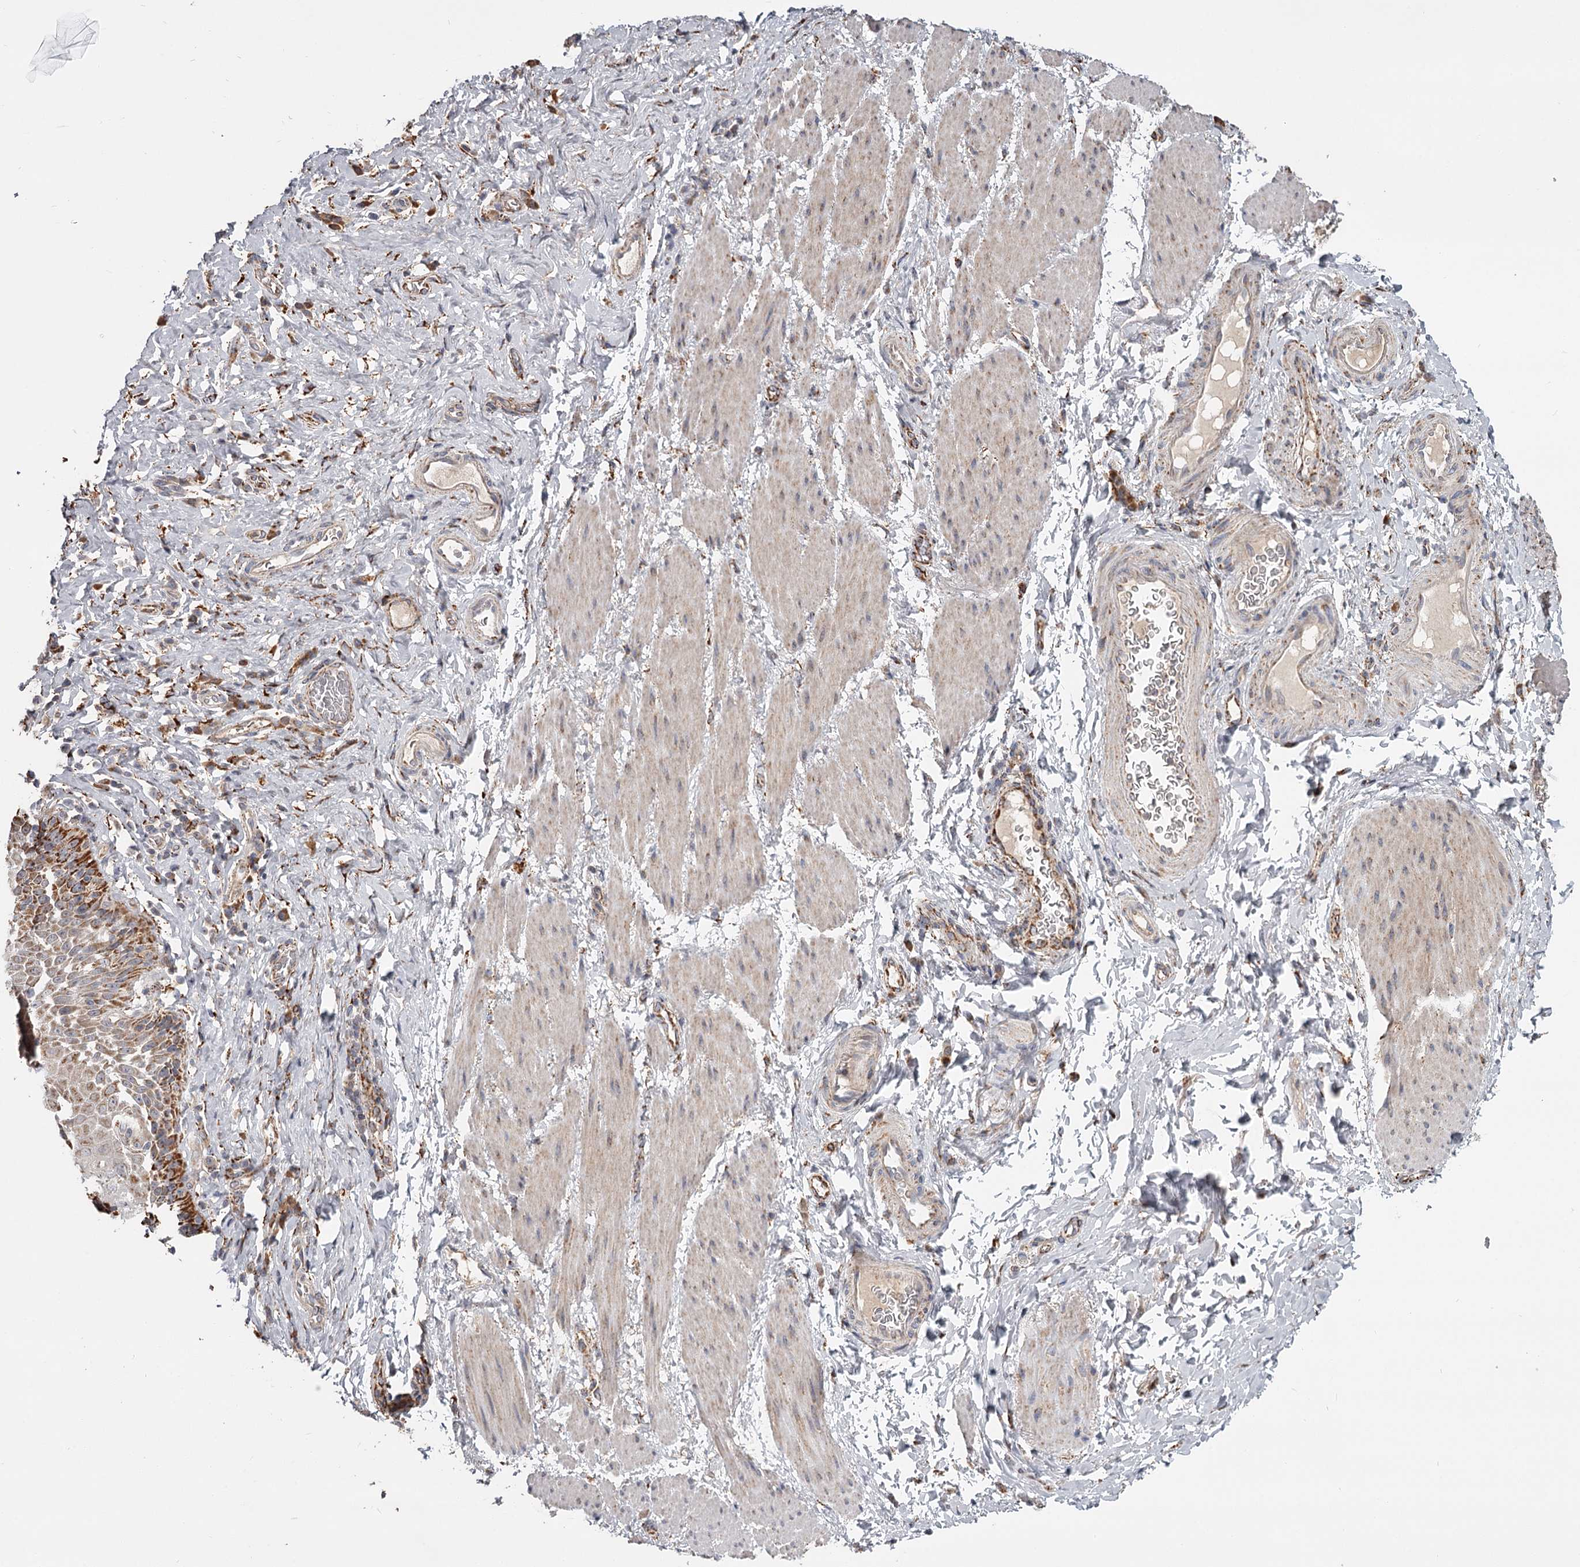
{"staining": {"intensity": "strong", "quantity": "<25%", "location": "cytoplasmic/membranous"}, "tissue": "esophagus", "cell_type": "Squamous epithelial cells", "image_type": "normal", "snomed": [{"axis": "morphology", "description": "Normal tissue, NOS"}, {"axis": "topography", "description": "Esophagus"}], "caption": "Unremarkable esophagus reveals strong cytoplasmic/membranous positivity in about <25% of squamous epithelial cells.", "gene": "CDC123", "patient": {"sex": "female", "age": 61}}